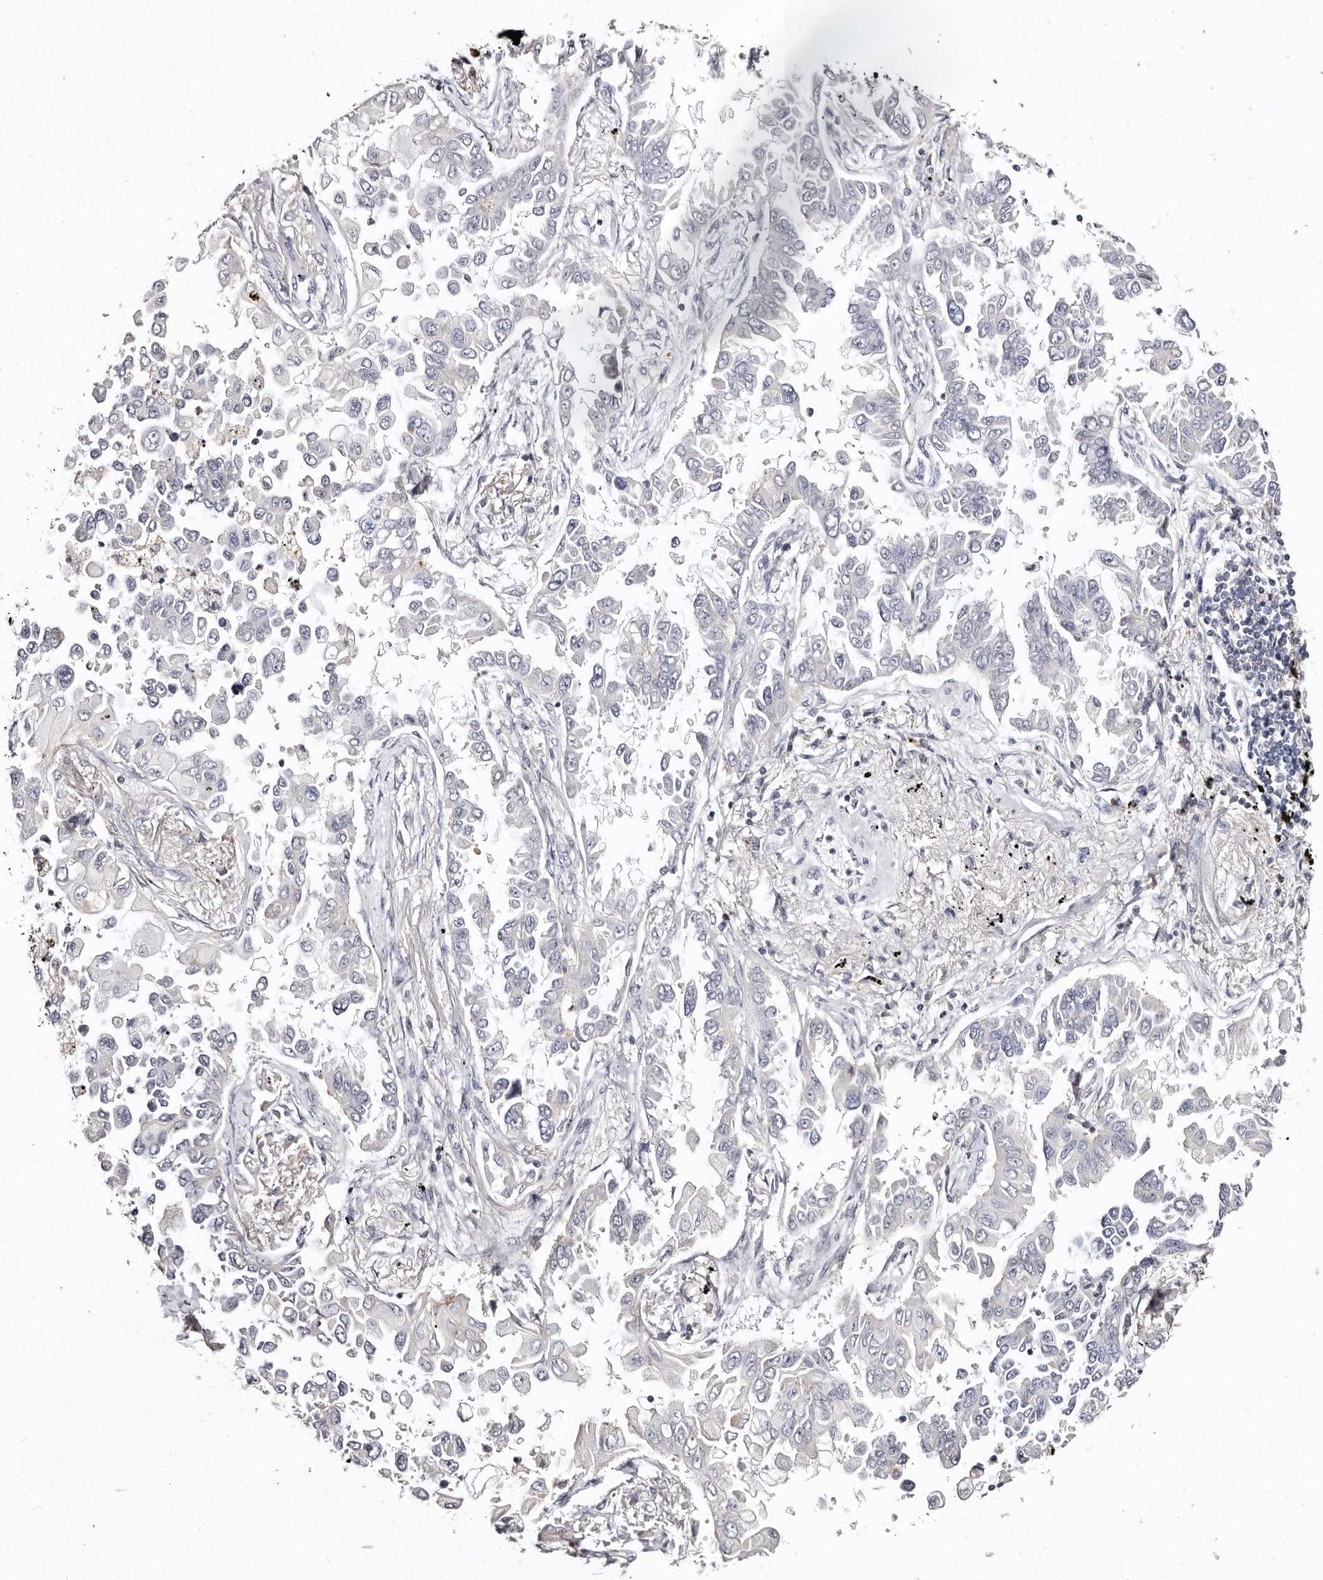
{"staining": {"intensity": "negative", "quantity": "none", "location": "none"}, "tissue": "lung cancer", "cell_type": "Tumor cells", "image_type": "cancer", "snomed": [{"axis": "morphology", "description": "Adenocarcinoma, NOS"}, {"axis": "topography", "description": "Lung"}], "caption": "Immunohistochemistry micrograph of human lung adenocarcinoma stained for a protein (brown), which displays no staining in tumor cells. (IHC, brightfield microscopy, high magnification).", "gene": "MRPS33", "patient": {"sex": "female", "age": 67}}